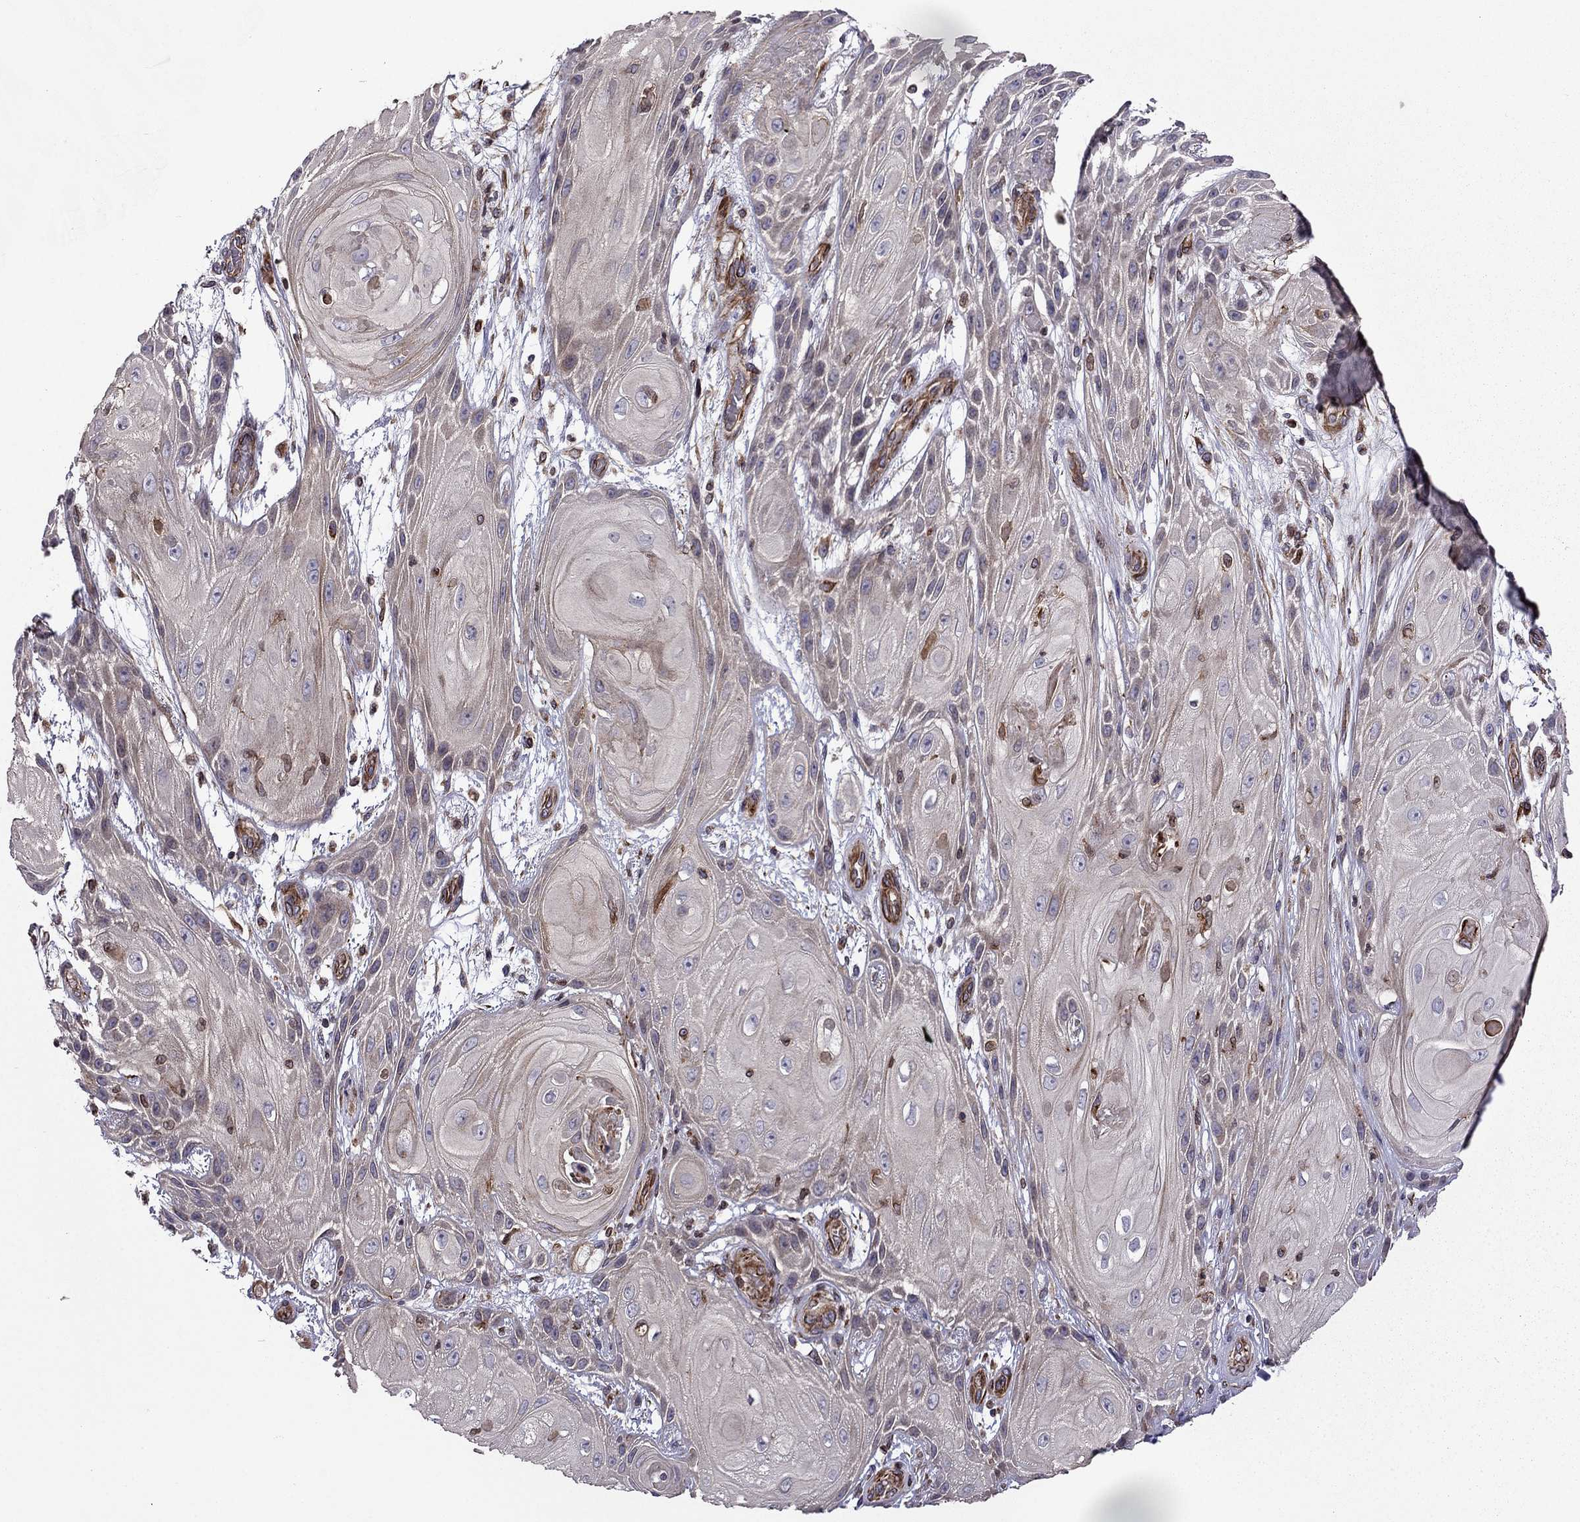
{"staining": {"intensity": "negative", "quantity": "none", "location": "none"}, "tissue": "skin cancer", "cell_type": "Tumor cells", "image_type": "cancer", "snomed": [{"axis": "morphology", "description": "Squamous cell carcinoma, NOS"}, {"axis": "topography", "description": "Skin"}], "caption": "The histopathology image exhibits no staining of tumor cells in skin squamous cell carcinoma.", "gene": "CDC42BPA", "patient": {"sex": "male", "age": 62}}